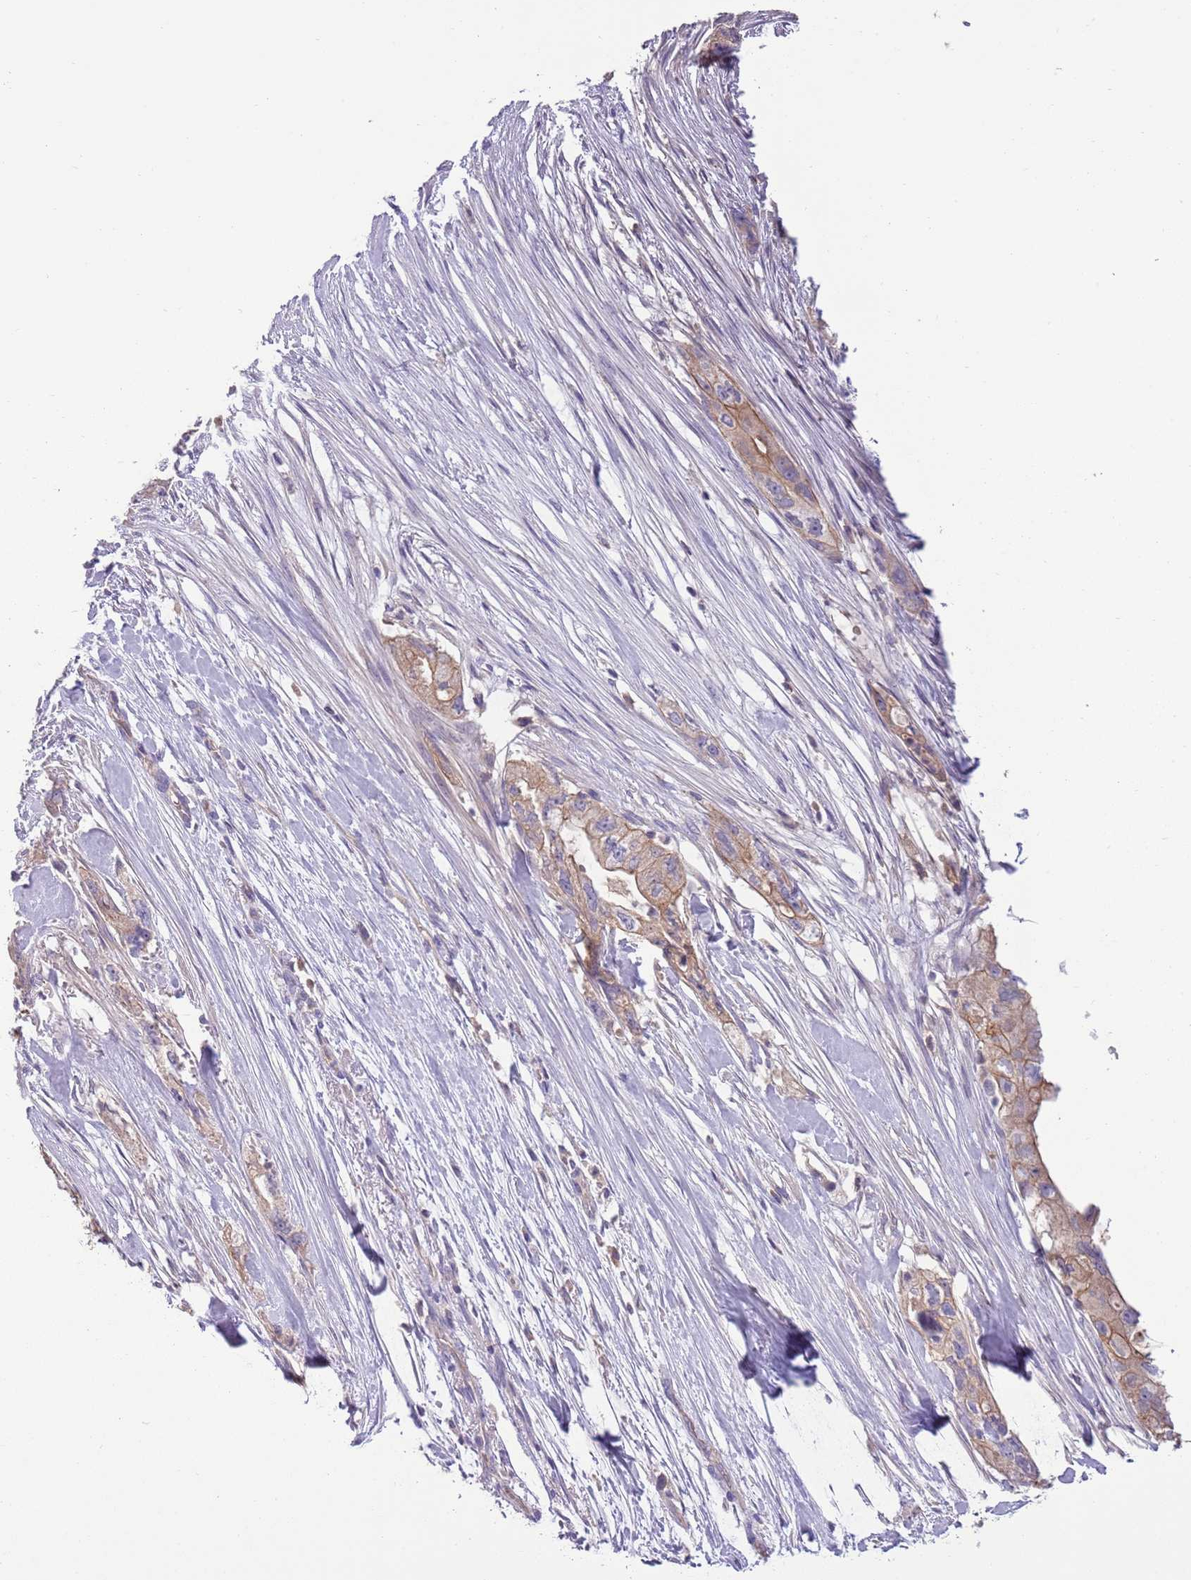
{"staining": {"intensity": "moderate", "quantity": "25%-75%", "location": "cytoplasmic/membranous"}, "tissue": "pancreatic cancer", "cell_type": "Tumor cells", "image_type": "cancer", "snomed": [{"axis": "morphology", "description": "Adenocarcinoma, NOS"}, {"axis": "topography", "description": "Pancreas"}], "caption": "Human pancreatic adenocarcinoma stained for a protein (brown) demonstrates moderate cytoplasmic/membranous positive positivity in about 25%-75% of tumor cells.", "gene": "HES3", "patient": {"sex": "female", "age": 73}}